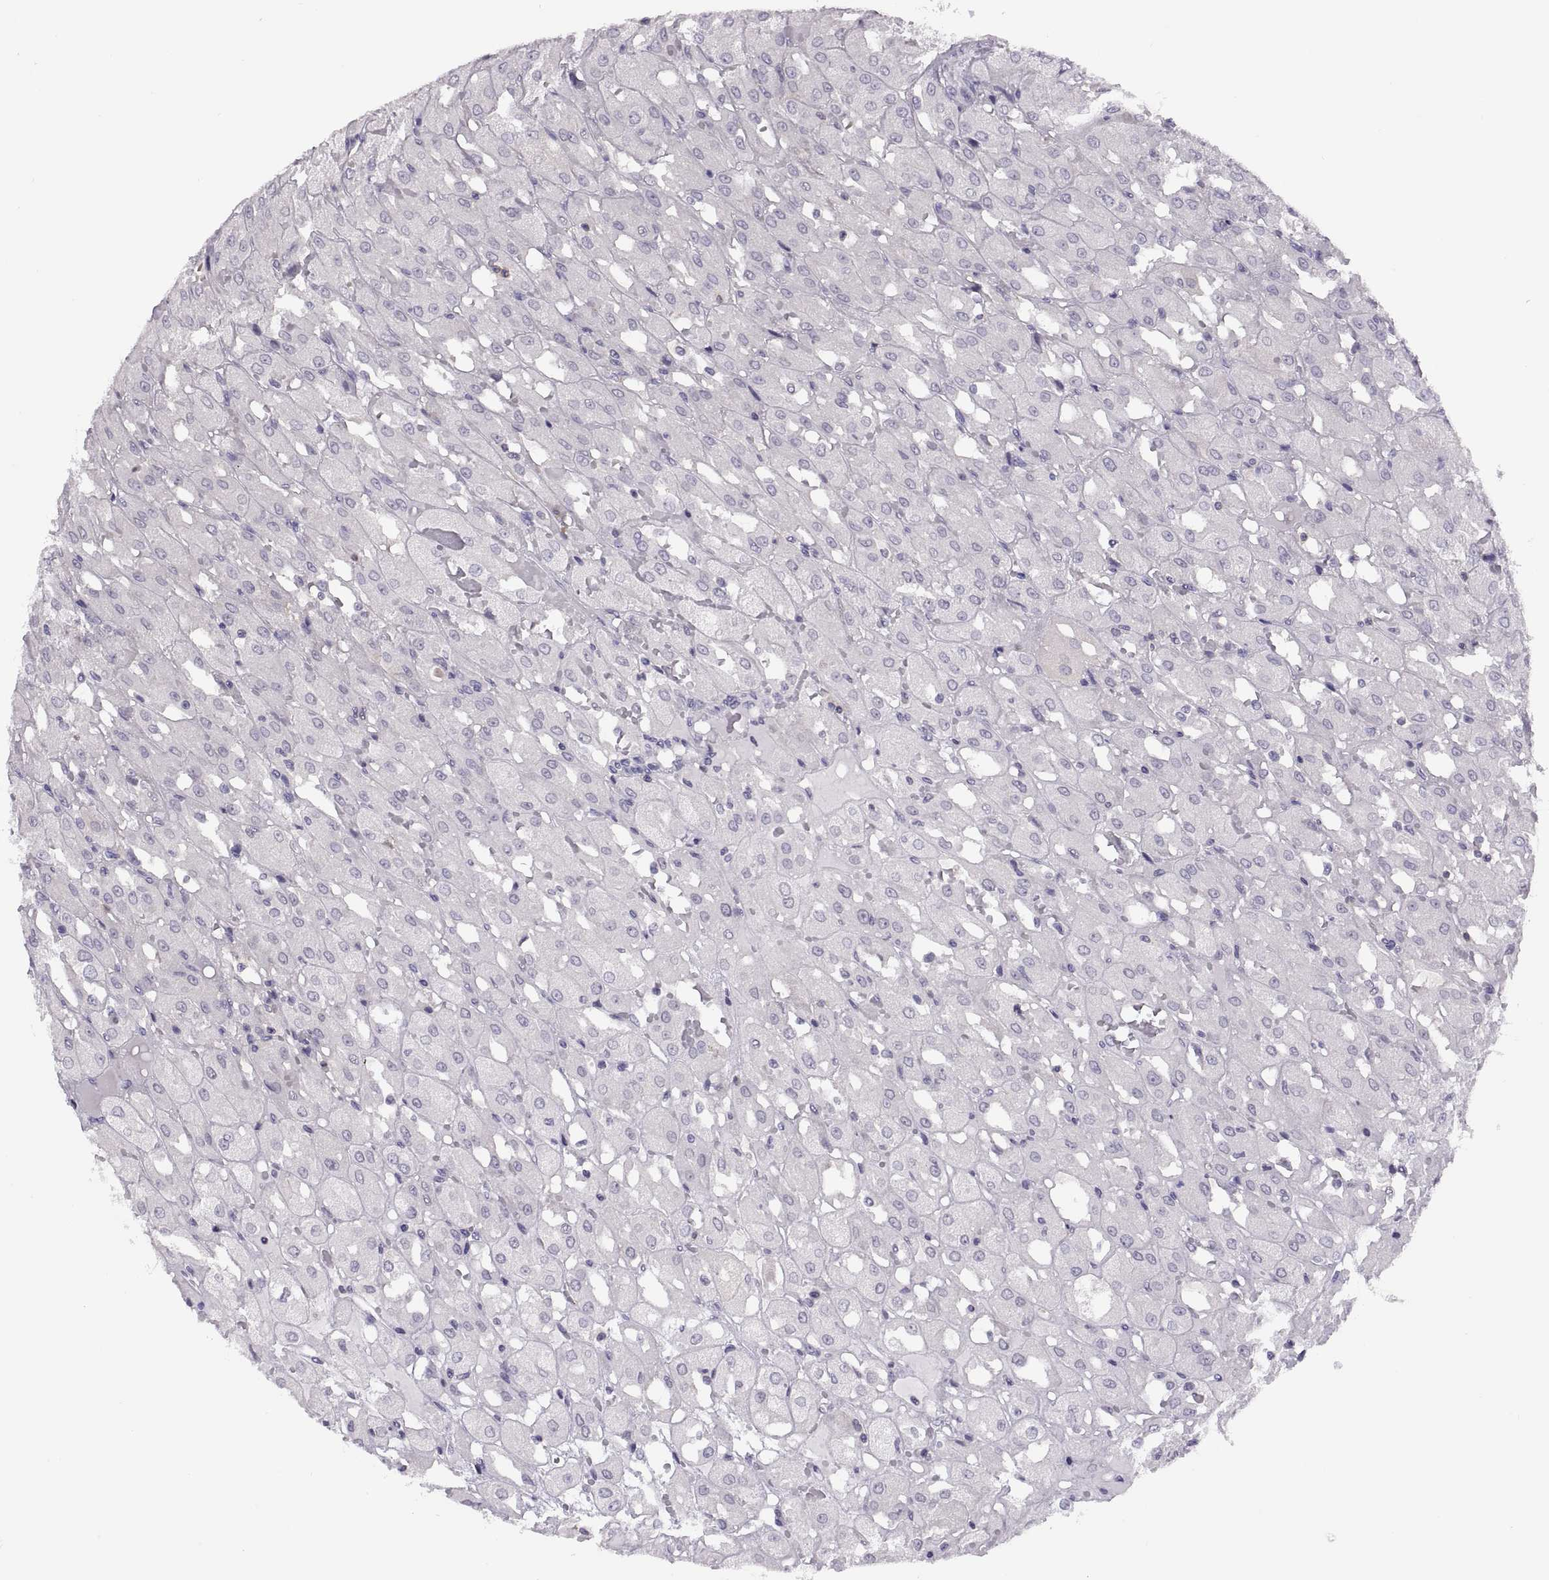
{"staining": {"intensity": "negative", "quantity": "none", "location": "none"}, "tissue": "renal cancer", "cell_type": "Tumor cells", "image_type": "cancer", "snomed": [{"axis": "morphology", "description": "Adenocarcinoma, NOS"}, {"axis": "topography", "description": "Kidney"}], "caption": "This is an IHC histopathology image of adenocarcinoma (renal). There is no positivity in tumor cells.", "gene": "TTC21A", "patient": {"sex": "male", "age": 72}}